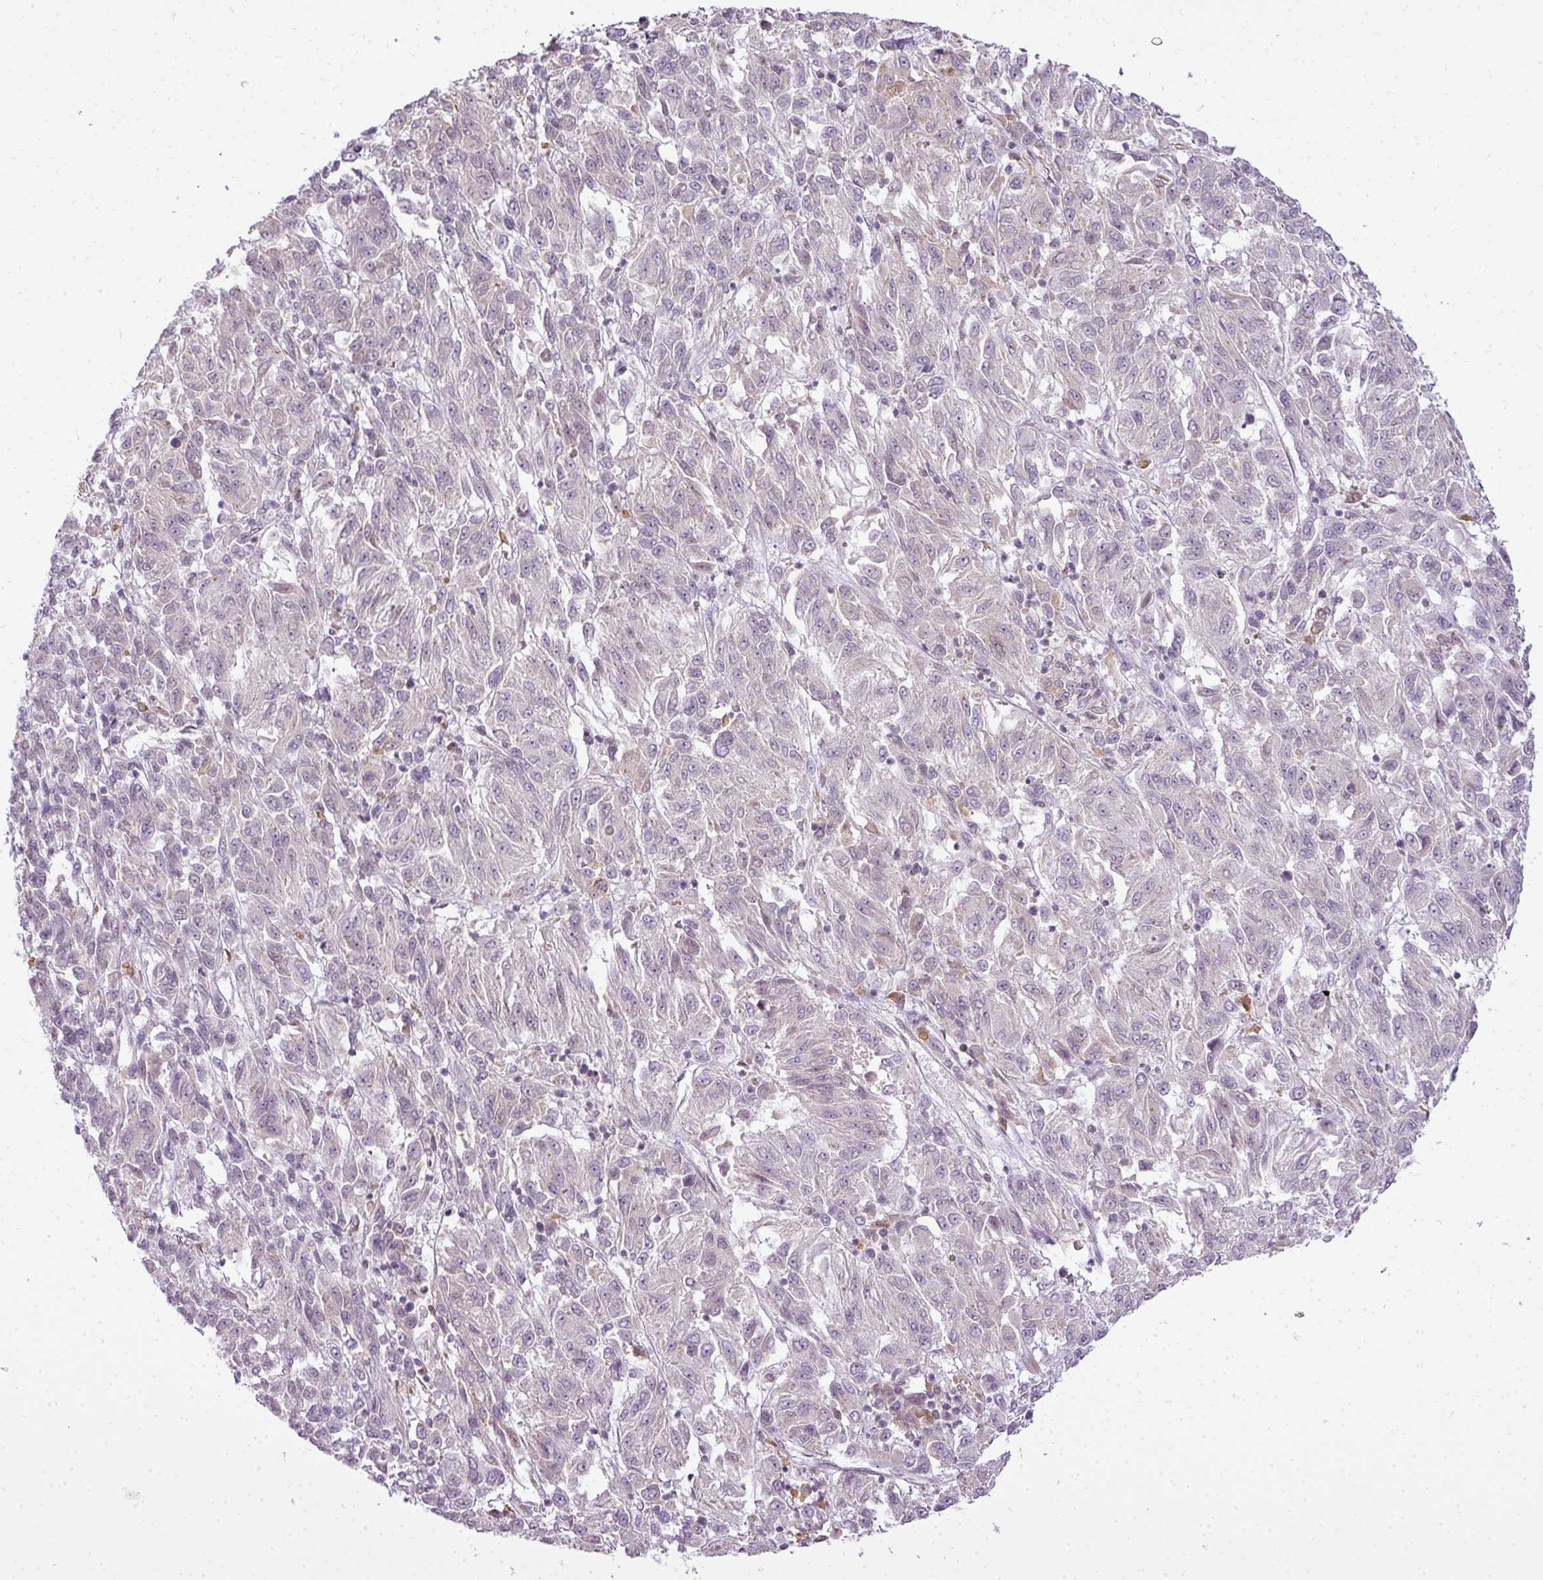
{"staining": {"intensity": "negative", "quantity": "none", "location": "none"}, "tissue": "melanoma", "cell_type": "Tumor cells", "image_type": "cancer", "snomed": [{"axis": "morphology", "description": "Malignant melanoma, Metastatic site"}, {"axis": "topography", "description": "Lung"}], "caption": "An image of human melanoma is negative for staining in tumor cells.", "gene": "COX18", "patient": {"sex": "male", "age": 64}}